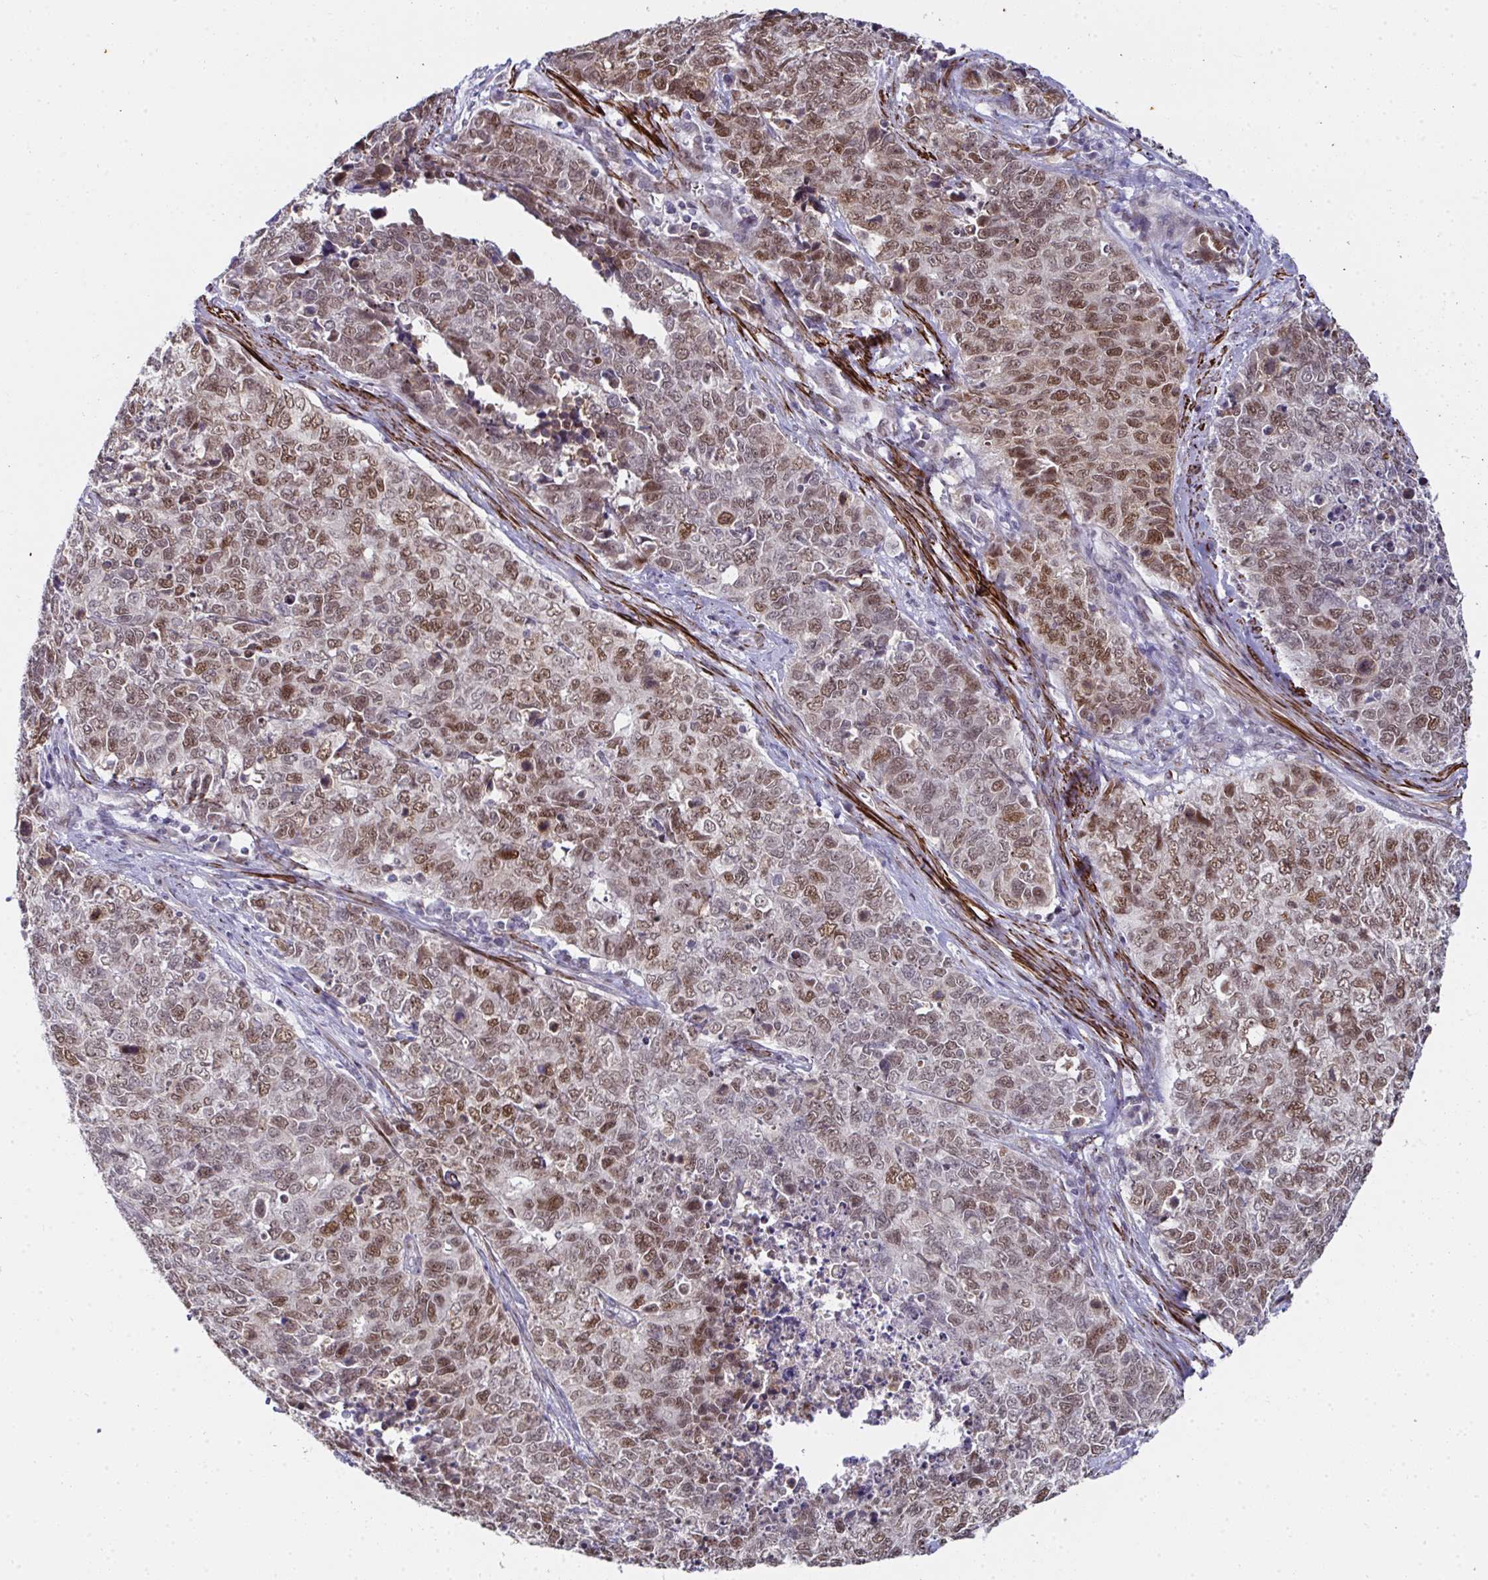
{"staining": {"intensity": "moderate", "quantity": ">75%", "location": "nuclear"}, "tissue": "cervical cancer", "cell_type": "Tumor cells", "image_type": "cancer", "snomed": [{"axis": "morphology", "description": "Adenocarcinoma, NOS"}, {"axis": "topography", "description": "Cervix"}], "caption": "Immunohistochemistry photomicrograph of human cervical adenocarcinoma stained for a protein (brown), which reveals medium levels of moderate nuclear staining in approximately >75% of tumor cells.", "gene": "GINS2", "patient": {"sex": "female", "age": 63}}